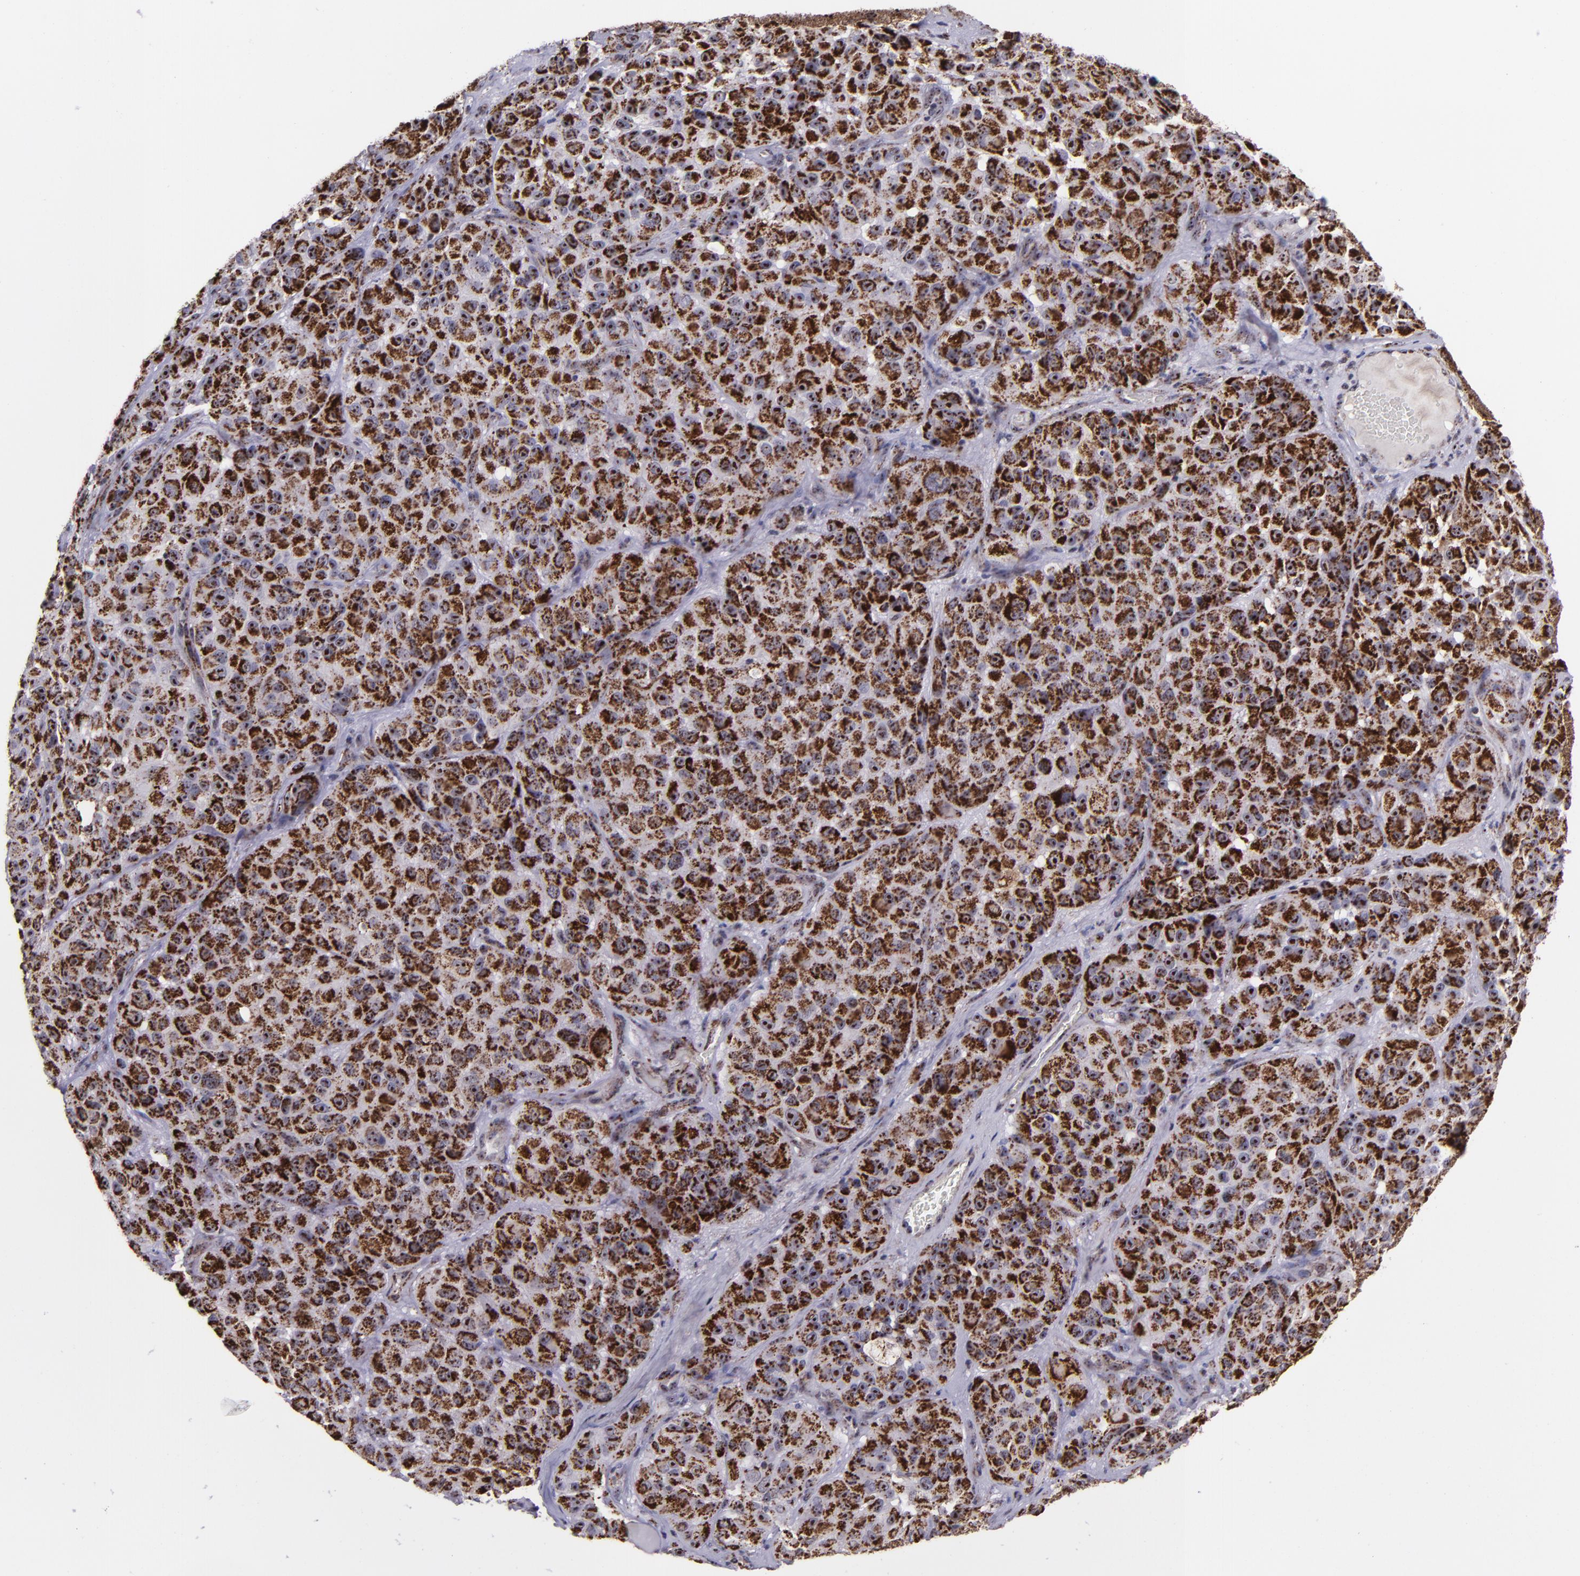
{"staining": {"intensity": "strong", "quantity": ">75%", "location": "cytoplasmic/membranous"}, "tissue": "melanoma", "cell_type": "Tumor cells", "image_type": "cancer", "snomed": [{"axis": "morphology", "description": "Malignant melanoma, NOS"}, {"axis": "topography", "description": "Skin"}], "caption": "Immunohistochemical staining of malignant melanoma exhibits high levels of strong cytoplasmic/membranous staining in approximately >75% of tumor cells.", "gene": "LONP1", "patient": {"sex": "female", "age": 21}}